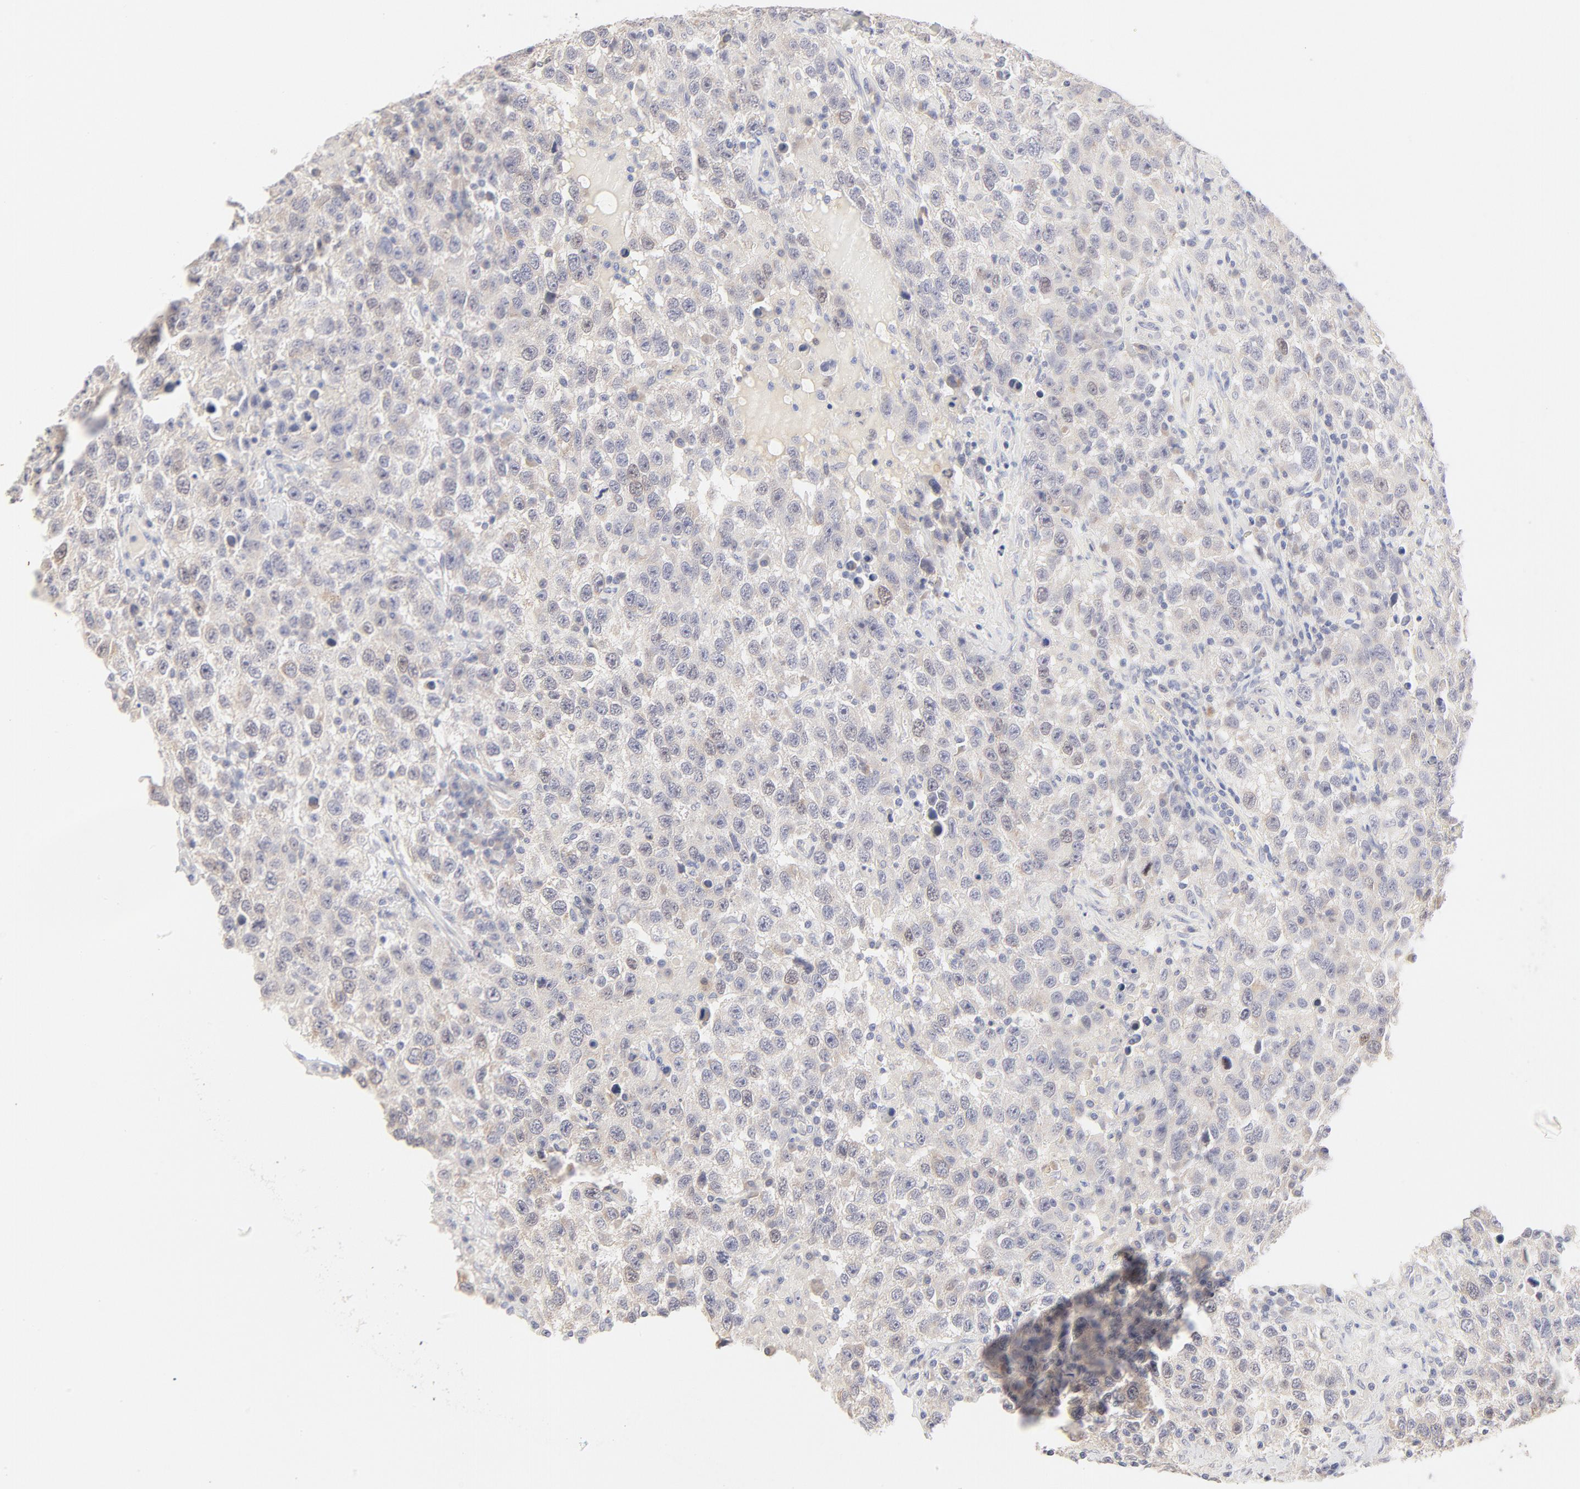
{"staining": {"intensity": "negative", "quantity": "none", "location": "none"}, "tissue": "testis cancer", "cell_type": "Tumor cells", "image_type": "cancer", "snomed": [{"axis": "morphology", "description": "Seminoma, NOS"}, {"axis": "topography", "description": "Testis"}], "caption": "This is an IHC photomicrograph of human testis cancer (seminoma). There is no expression in tumor cells.", "gene": "NKX2-2", "patient": {"sex": "male", "age": 41}}